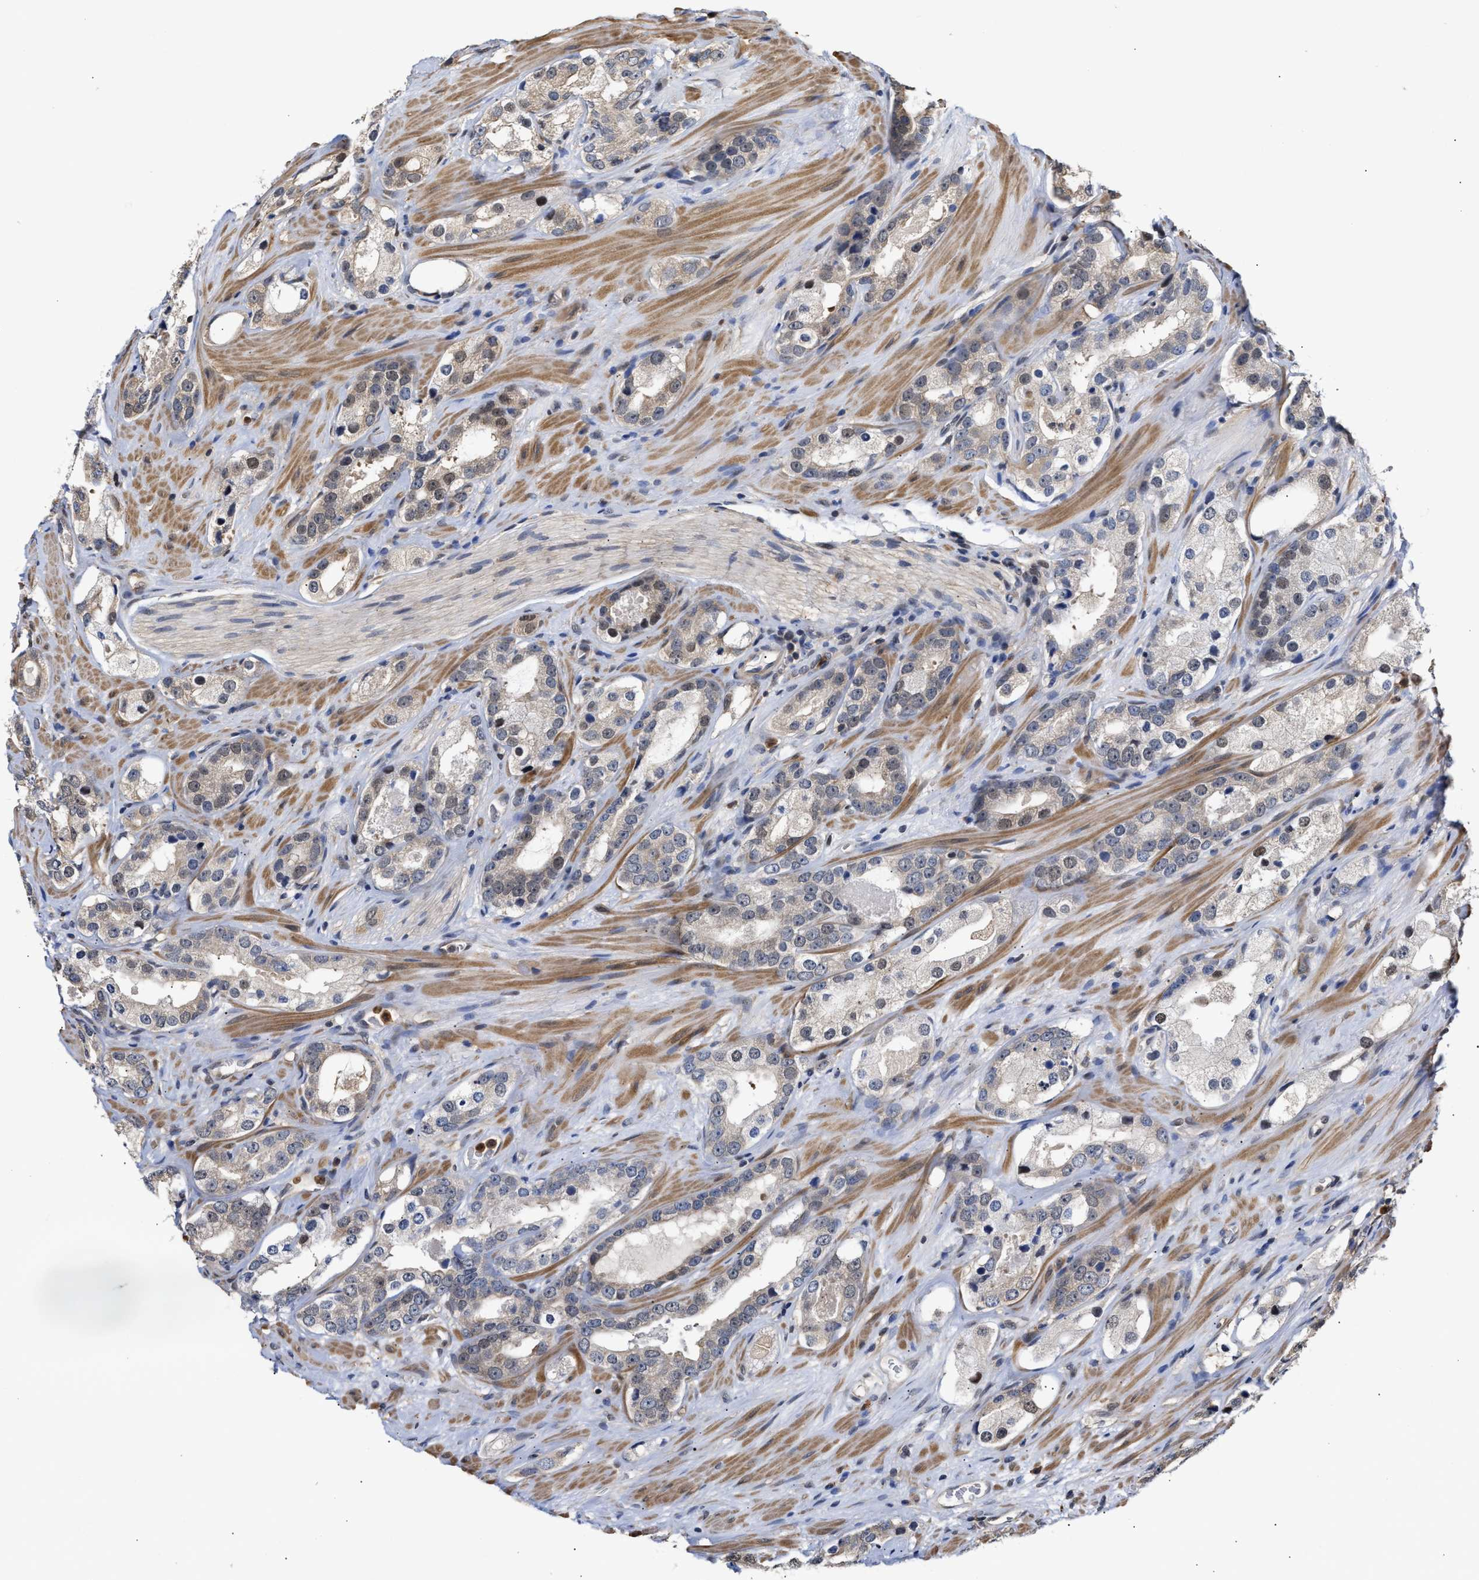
{"staining": {"intensity": "weak", "quantity": "<25%", "location": "cytoplasmic/membranous"}, "tissue": "prostate cancer", "cell_type": "Tumor cells", "image_type": "cancer", "snomed": [{"axis": "morphology", "description": "Adenocarcinoma, High grade"}, {"axis": "topography", "description": "Prostate"}], "caption": "There is no significant expression in tumor cells of prostate high-grade adenocarcinoma.", "gene": "KLHDC1", "patient": {"sex": "male", "age": 63}}